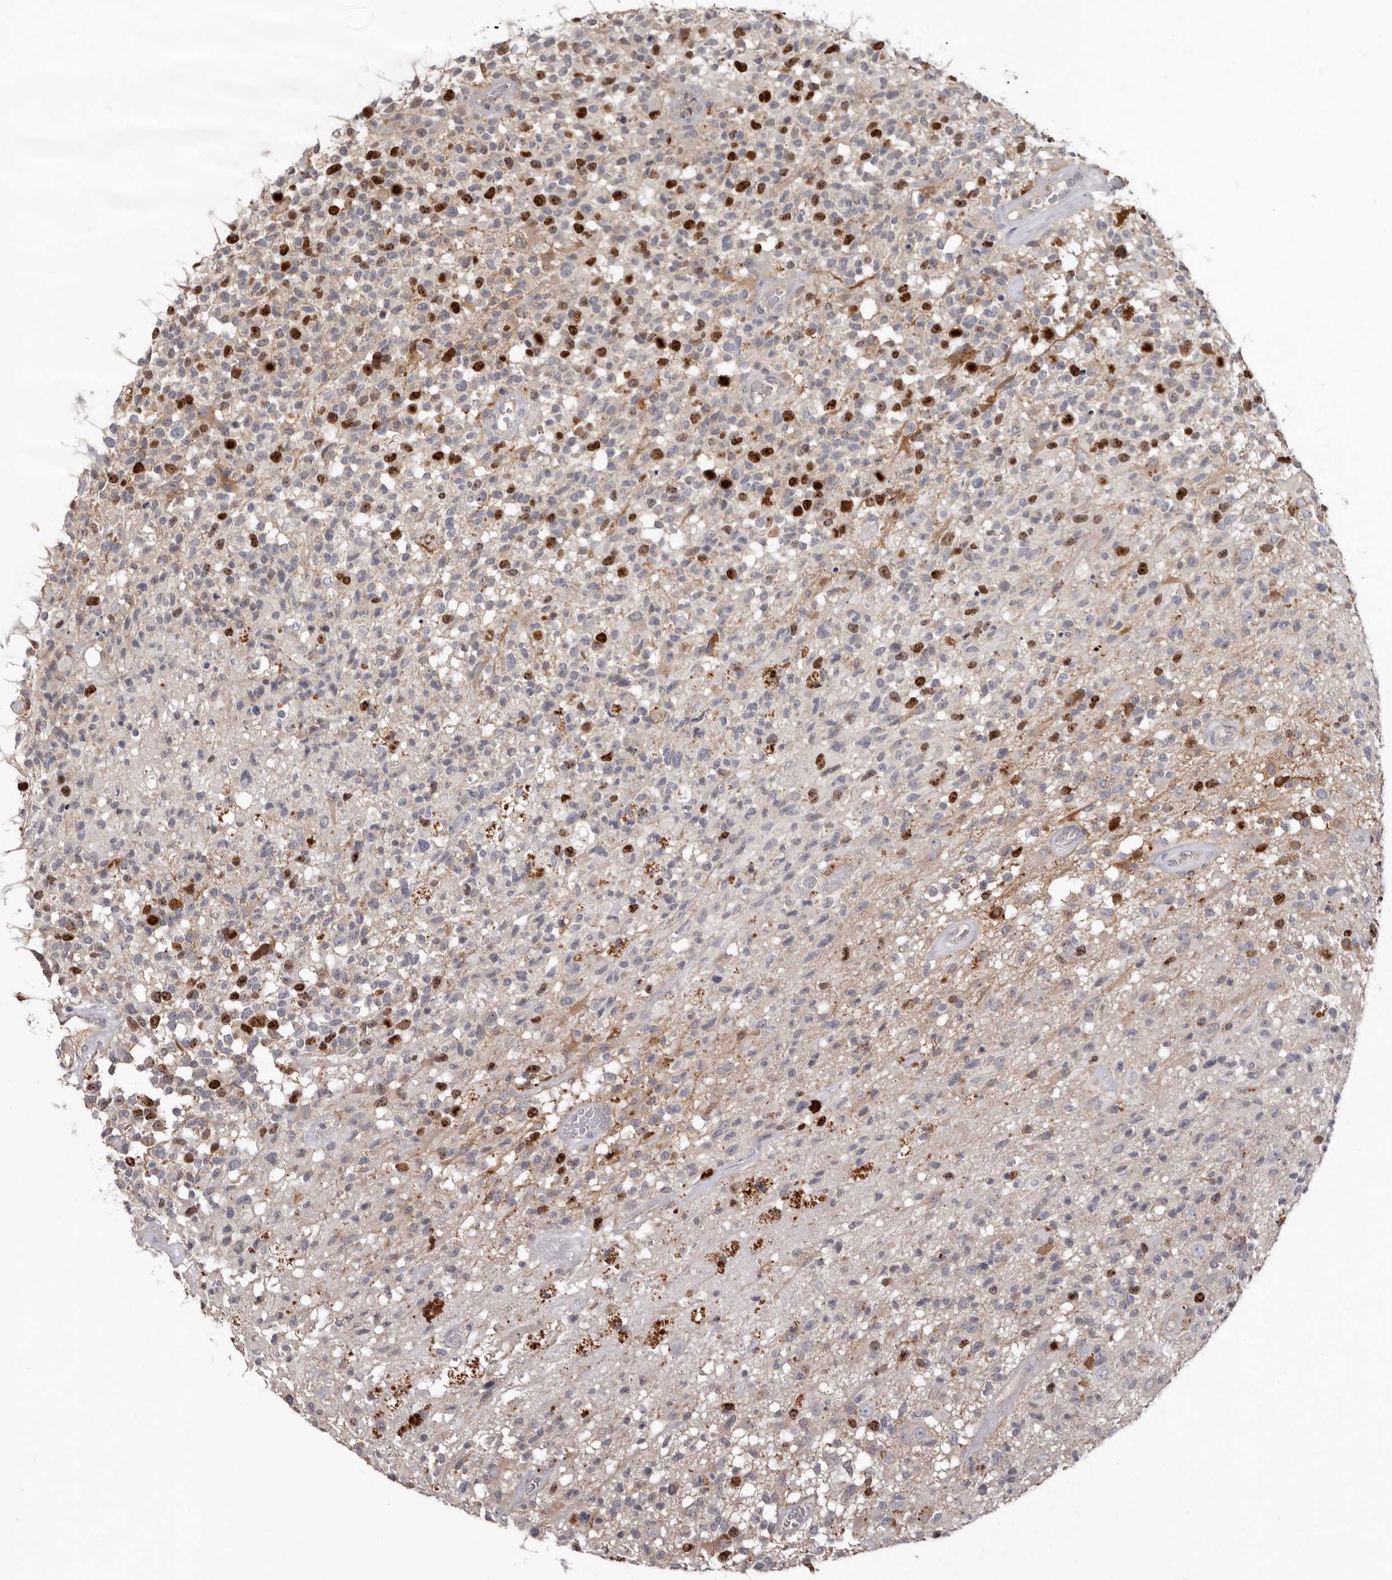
{"staining": {"intensity": "strong", "quantity": "<25%", "location": "nuclear"}, "tissue": "glioma", "cell_type": "Tumor cells", "image_type": "cancer", "snomed": [{"axis": "morphology", "description": "Glioma, malignant, High grade"}, {"axis": "morphology", "description": "Glioblastoma, NOS"}, {"axis": "topography", "description": "Brain"}], "caption": "Protein staining of malignant glioma (high-grade) tissue displays strong nuclear positivity in approximately <25% of tumor cells. (DAB IHC with brightfield microscopy, high magnification).", "gene": "CDCA8", "patient": {"sex": "male", "age": 60}}